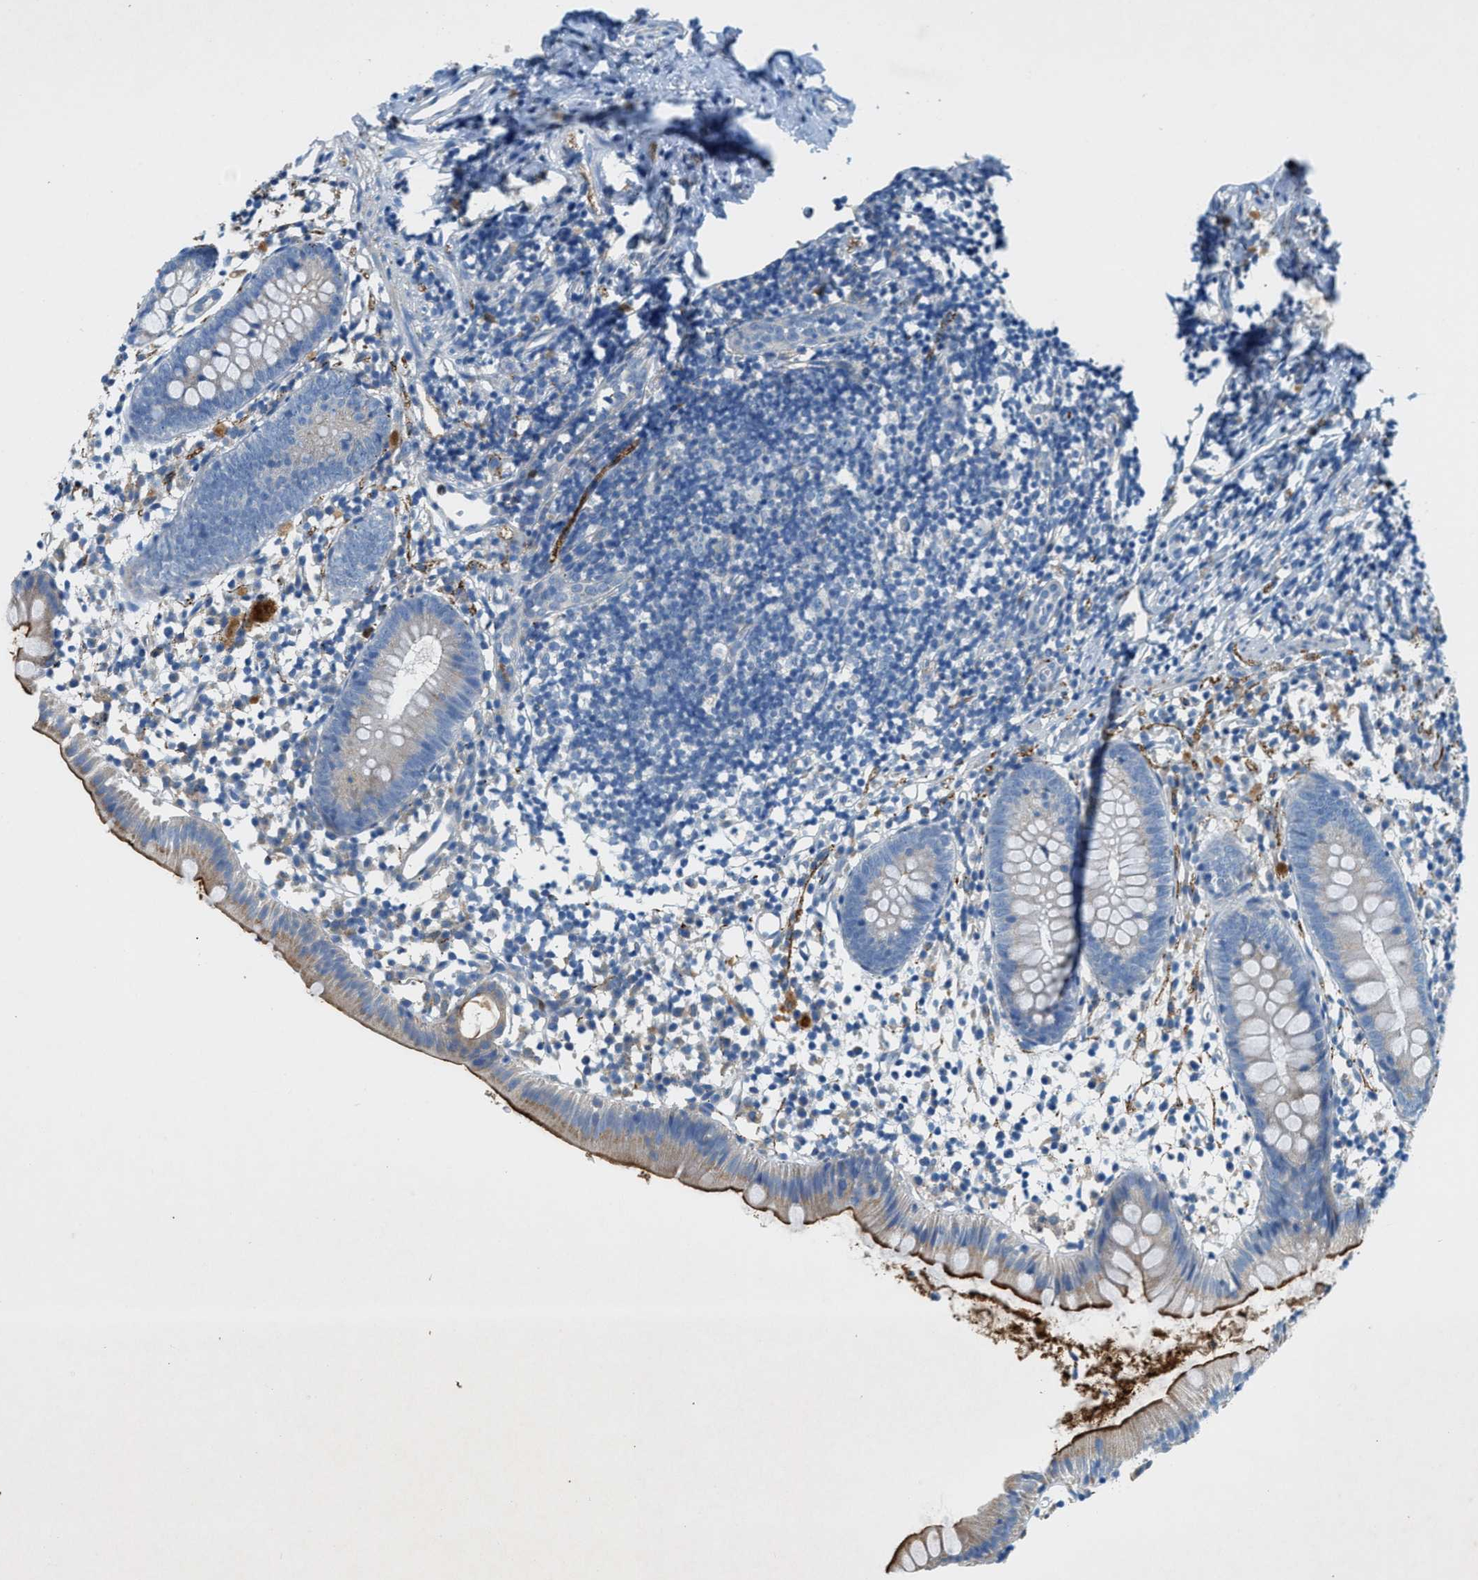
{"staining": {"intensity": "strong", "quantity": "<25%", "location": "cytoplasmic/membranous"}, "tissue": "appendix", "cell_type": "Glandular cells", "image_type": "normal", "snomed": [{"axis": "morphology", "description": "Normal tissue, NOS"}, {"axis": "topography", "description": "Appendix"}], "caption": "A medium amount of strong cytoplasmic/membranous expression is present in about <25% of glandular cells in unremarkable appendix. The staining was performed using DAB to visualize the protein expression in brown, while the nuclei were stained in blue with hematoxylin (Magnification: 20x).", "gene": "ZDHHC13", "patient": {"sex": "female", "age": 20}}